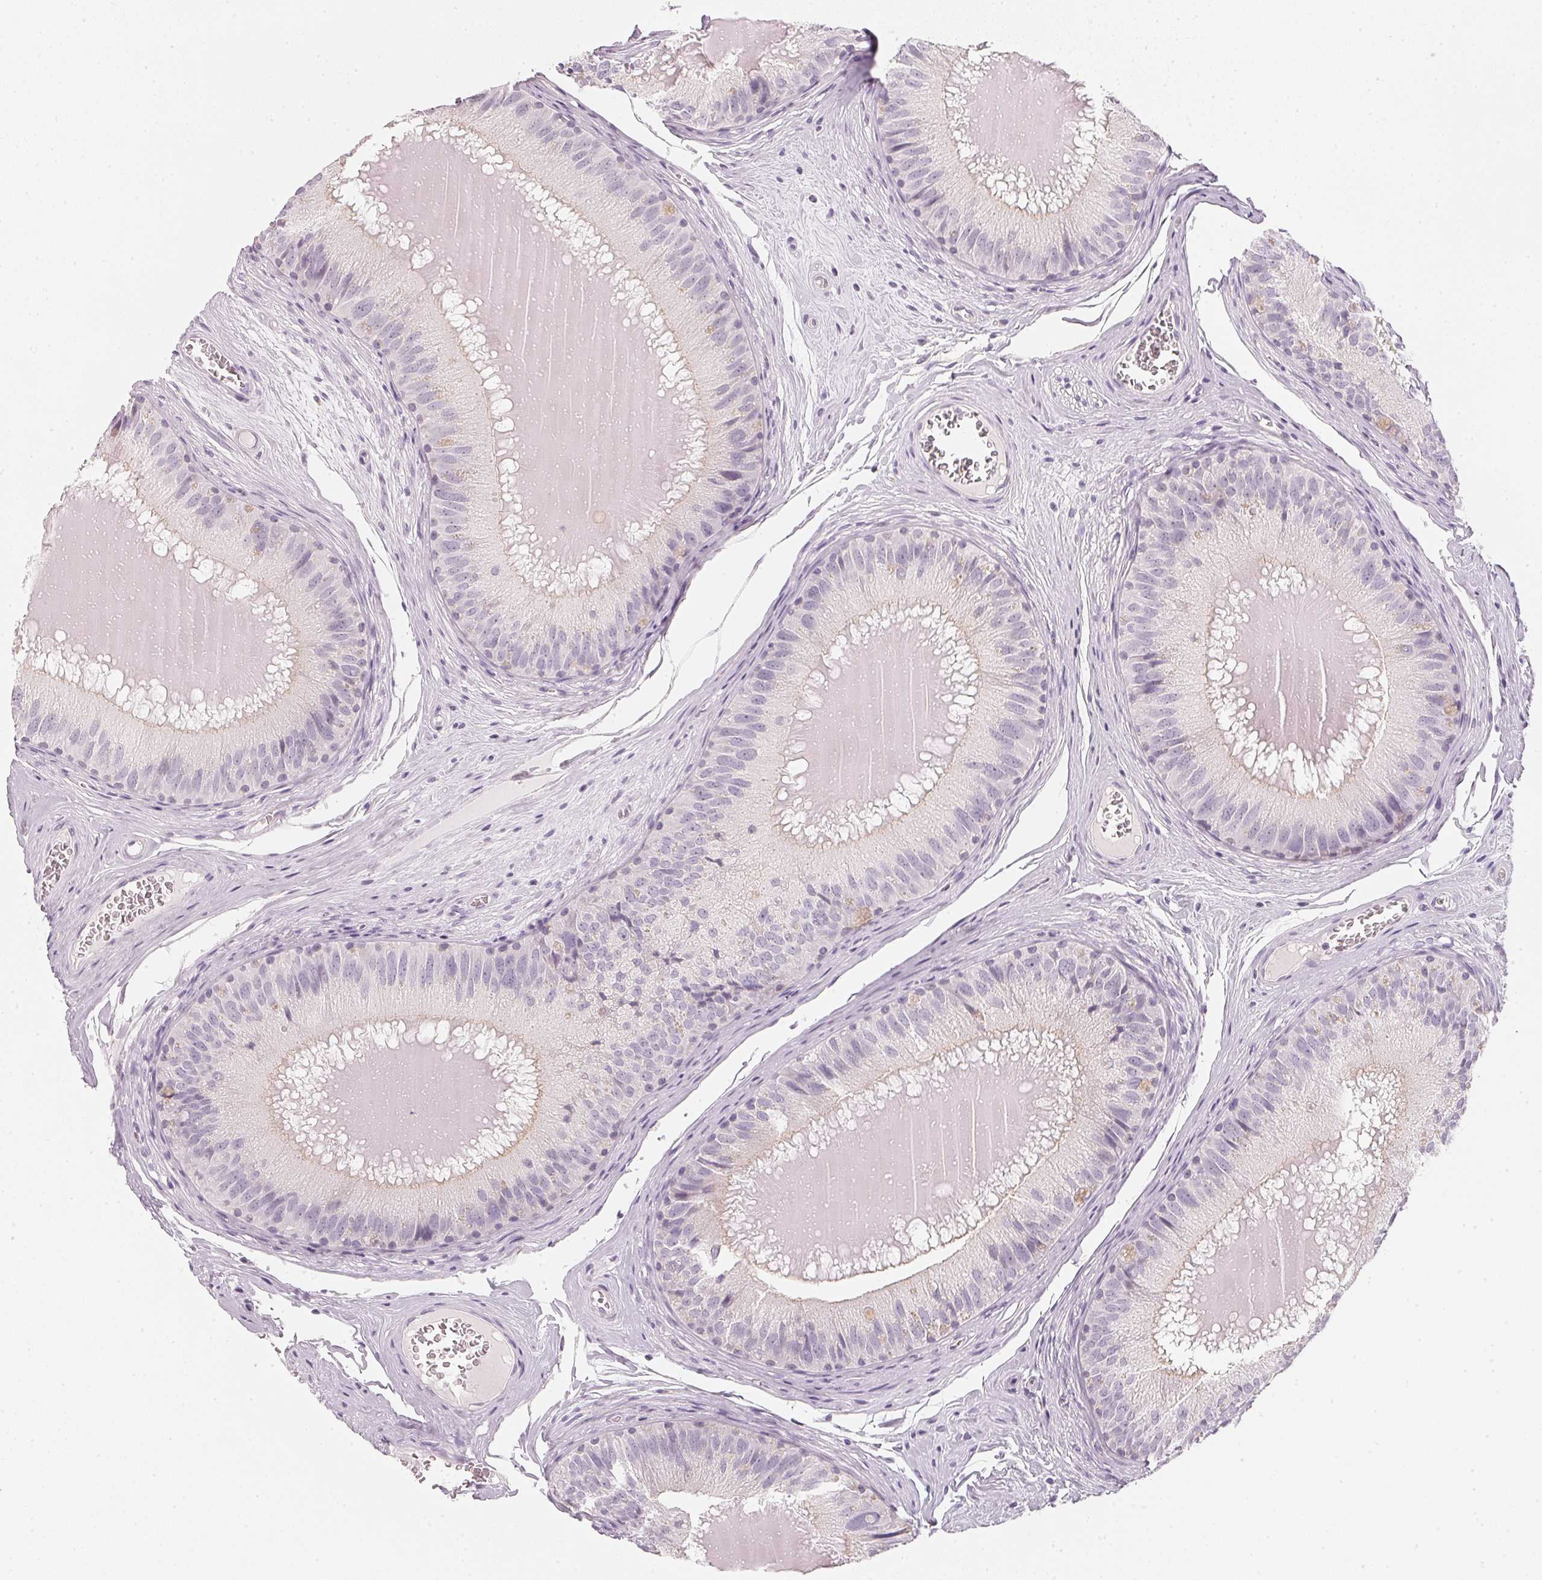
{"staining": {"intensity": "negative", "quantity": "none", "location": "none"}, "tissue": "epididymis", "cell_type": "Glandular cells", "image_type": "normal", "snomed": [{"axis": "morphology", "description": "Normal tissue, NOS"}, {"axis": "topography", "description": "Epididymis, spermatic cord, NOS"}], "caption": "Protein analysis of benign epididymis reveals no significant expression in glandular cells.", "gene": "CFAP276", "patient": {"sex": "male", "age": 39}}